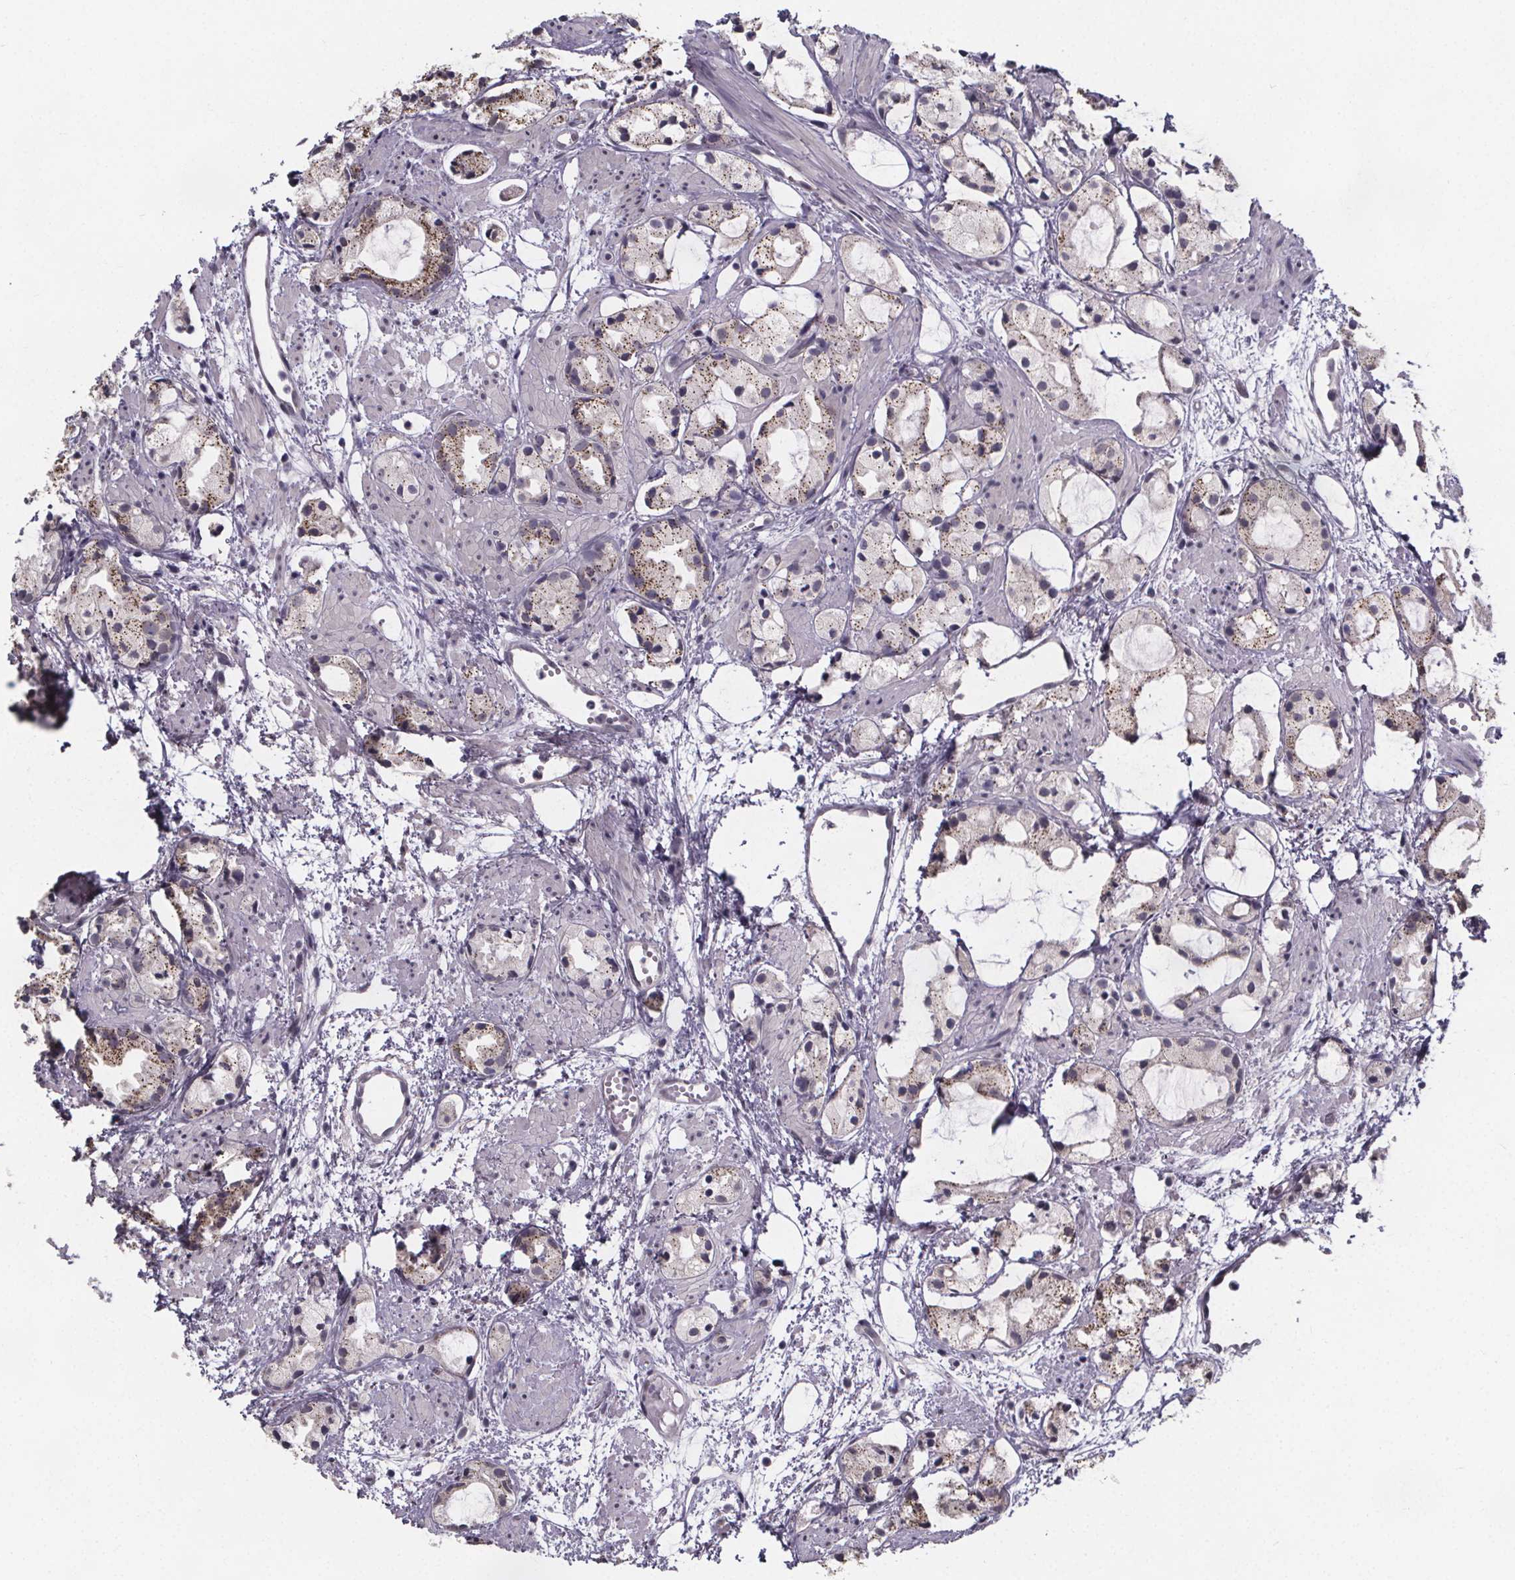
{"staining": {"intensity": "weak", "quantity": "25%-75%", "location": "cytoplasmic/membranous"}, "tissue": "prostate cancer", "cell_type": "Tumor cells", "image_type": "cancer", "snomed": [{"axis": "morphology", "description": "Adenocarcinoma, High grade"}, {"axis": "topography", "description": "Prostate"}], "caption": "A high-resolution image shows immunohistochemistry staining of prostate cancer, which shows weak cytoplasmic/membranous staining in approximately 25%-75% of tumor cells. The staining was performed using DAB (3,3'-diaminobenzidine), with brown indicating positive protein expression. Nuclei are stained blue with hematoxylin.", "gene": "FAM181B", "patient": {"sex": "male", "age": 85}}